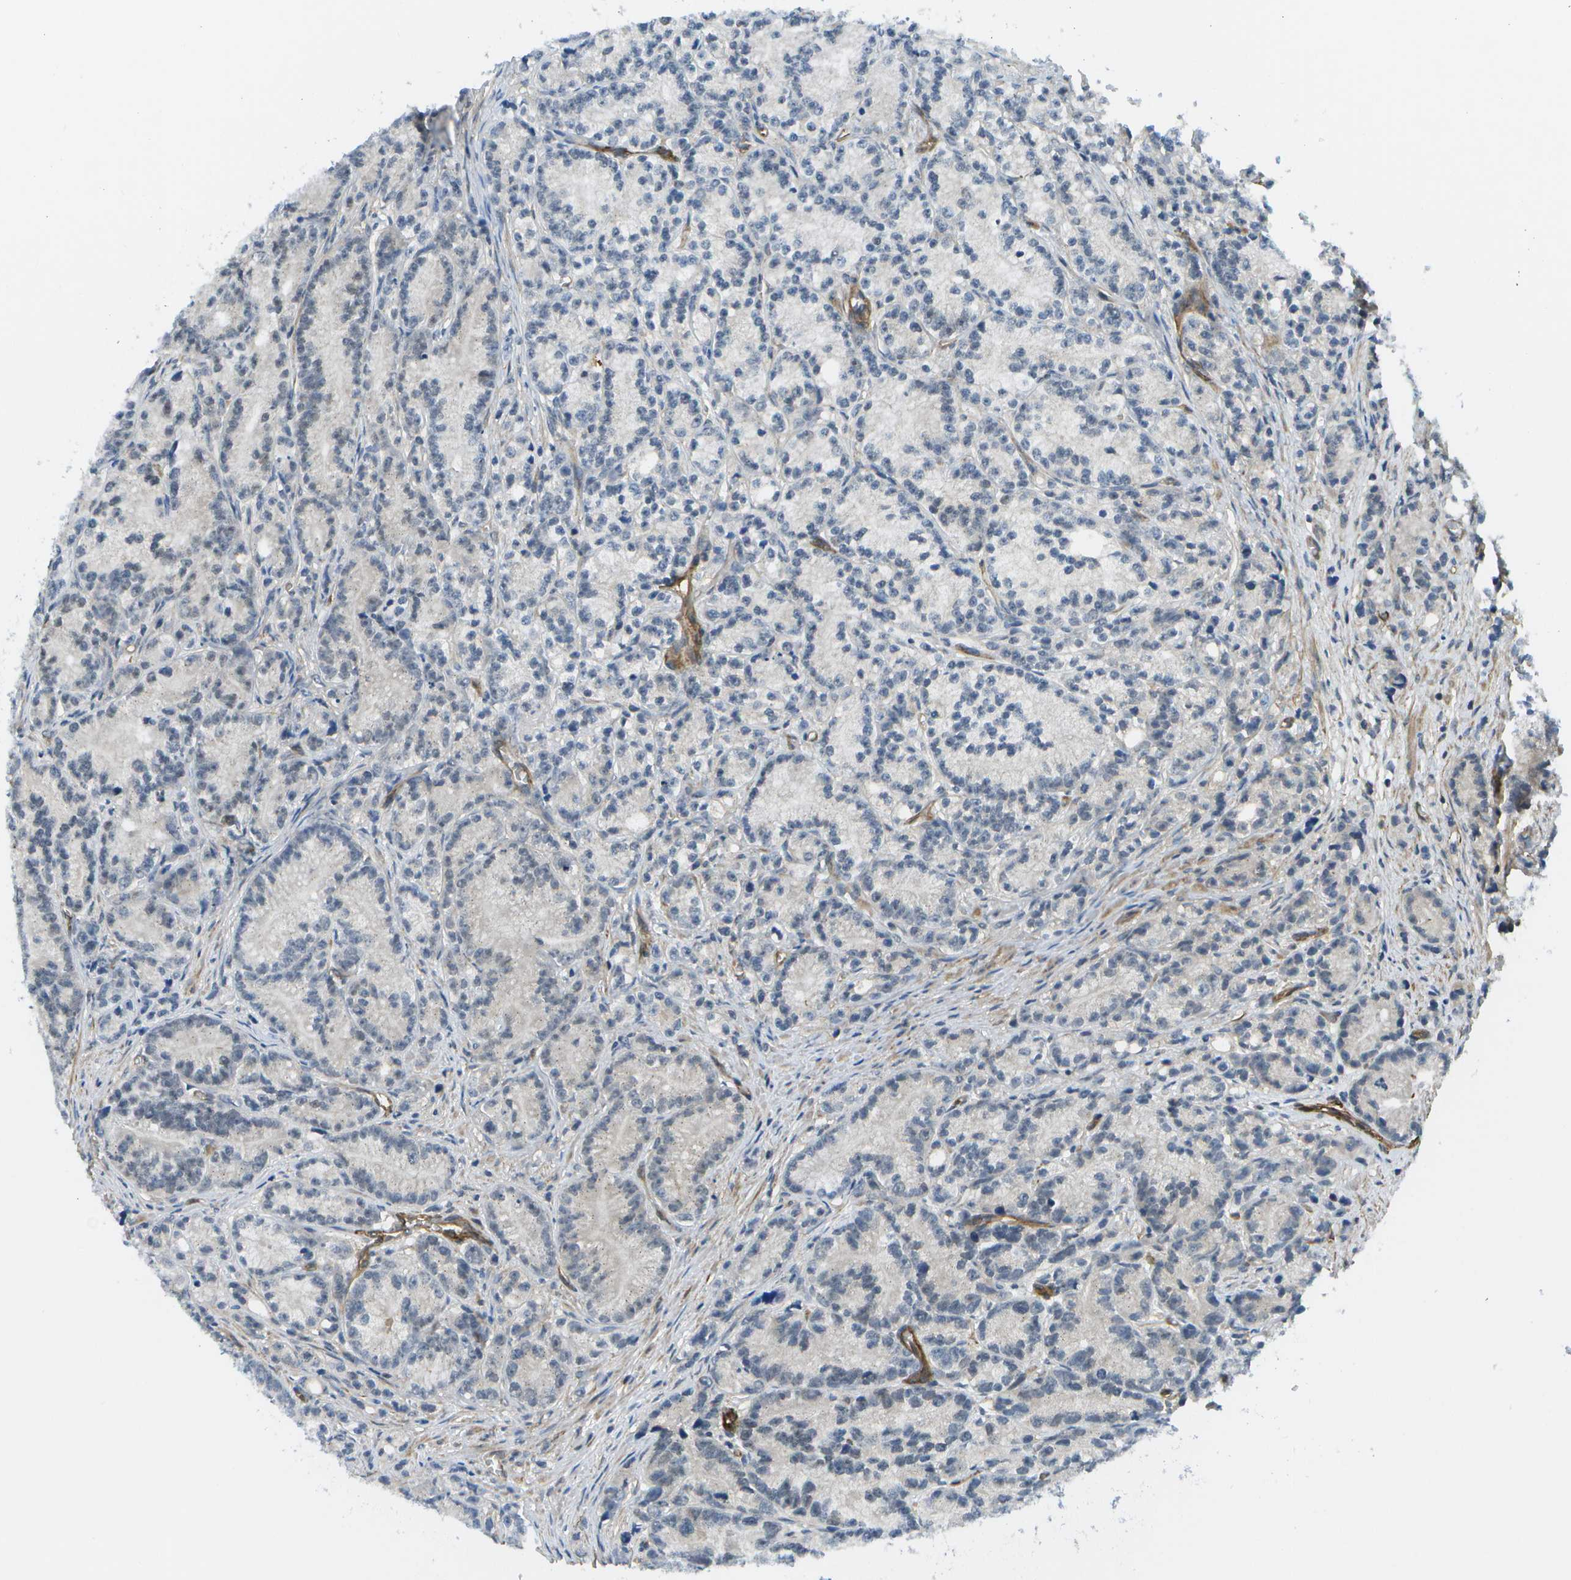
{"staining": {"intensity": "negative", "quantity": "none", "location": "none"}, "tissue": "prostate cancer", "cell_type": "Tumor cells", "image_type": "cancer", "snomed": [{"axis": "morphology", "description": "Adenocarcinoma, Low grade"}, {"axis": "topography", "description": "Prostate"}], "caption": "Micrograph shows no significant protein expression in tumor cells of prostate cancer (low-grade adenocarcinoma).", "gene": "KIAA0040", "patient": {"sex": "male", "age": 89}}